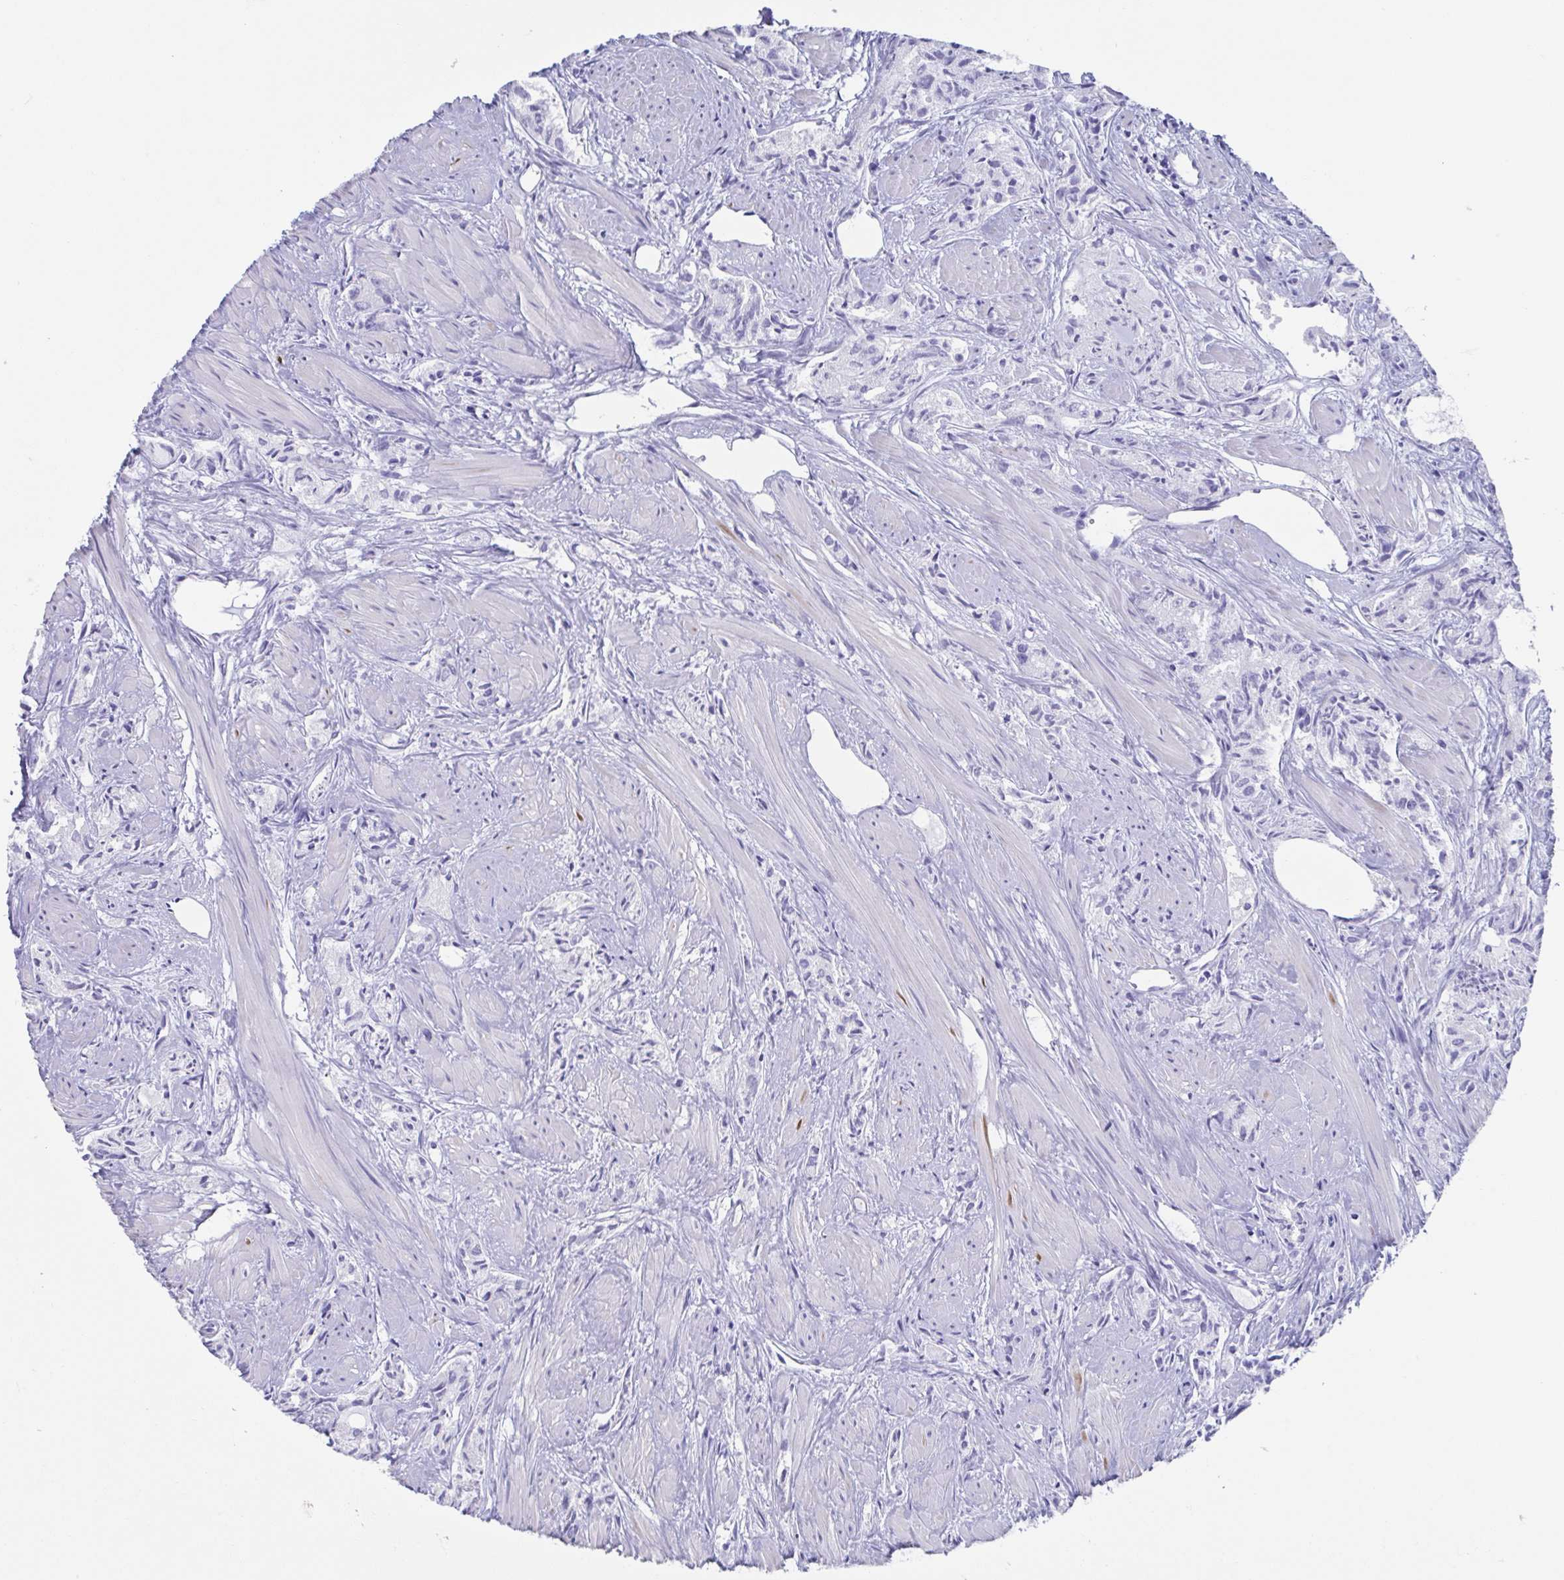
{"staining": {"intensity": "negative", "quantity": "none", "location": "none"}, "tissue": "prostate cancer", "cell_type": "Tumor cells", "image_type": "cancer", "snomed": [{"axis": "morphology", "description": "Adenocarcinoma, High grade"}, {"axis": "topography", "description": "Prostate"}], "caption": "Tumor cells show no significant expression in prostate adenocarcinoma (high-grade).", "gene": "TEX12", "patient": {"sex": "male", "age": 58}}